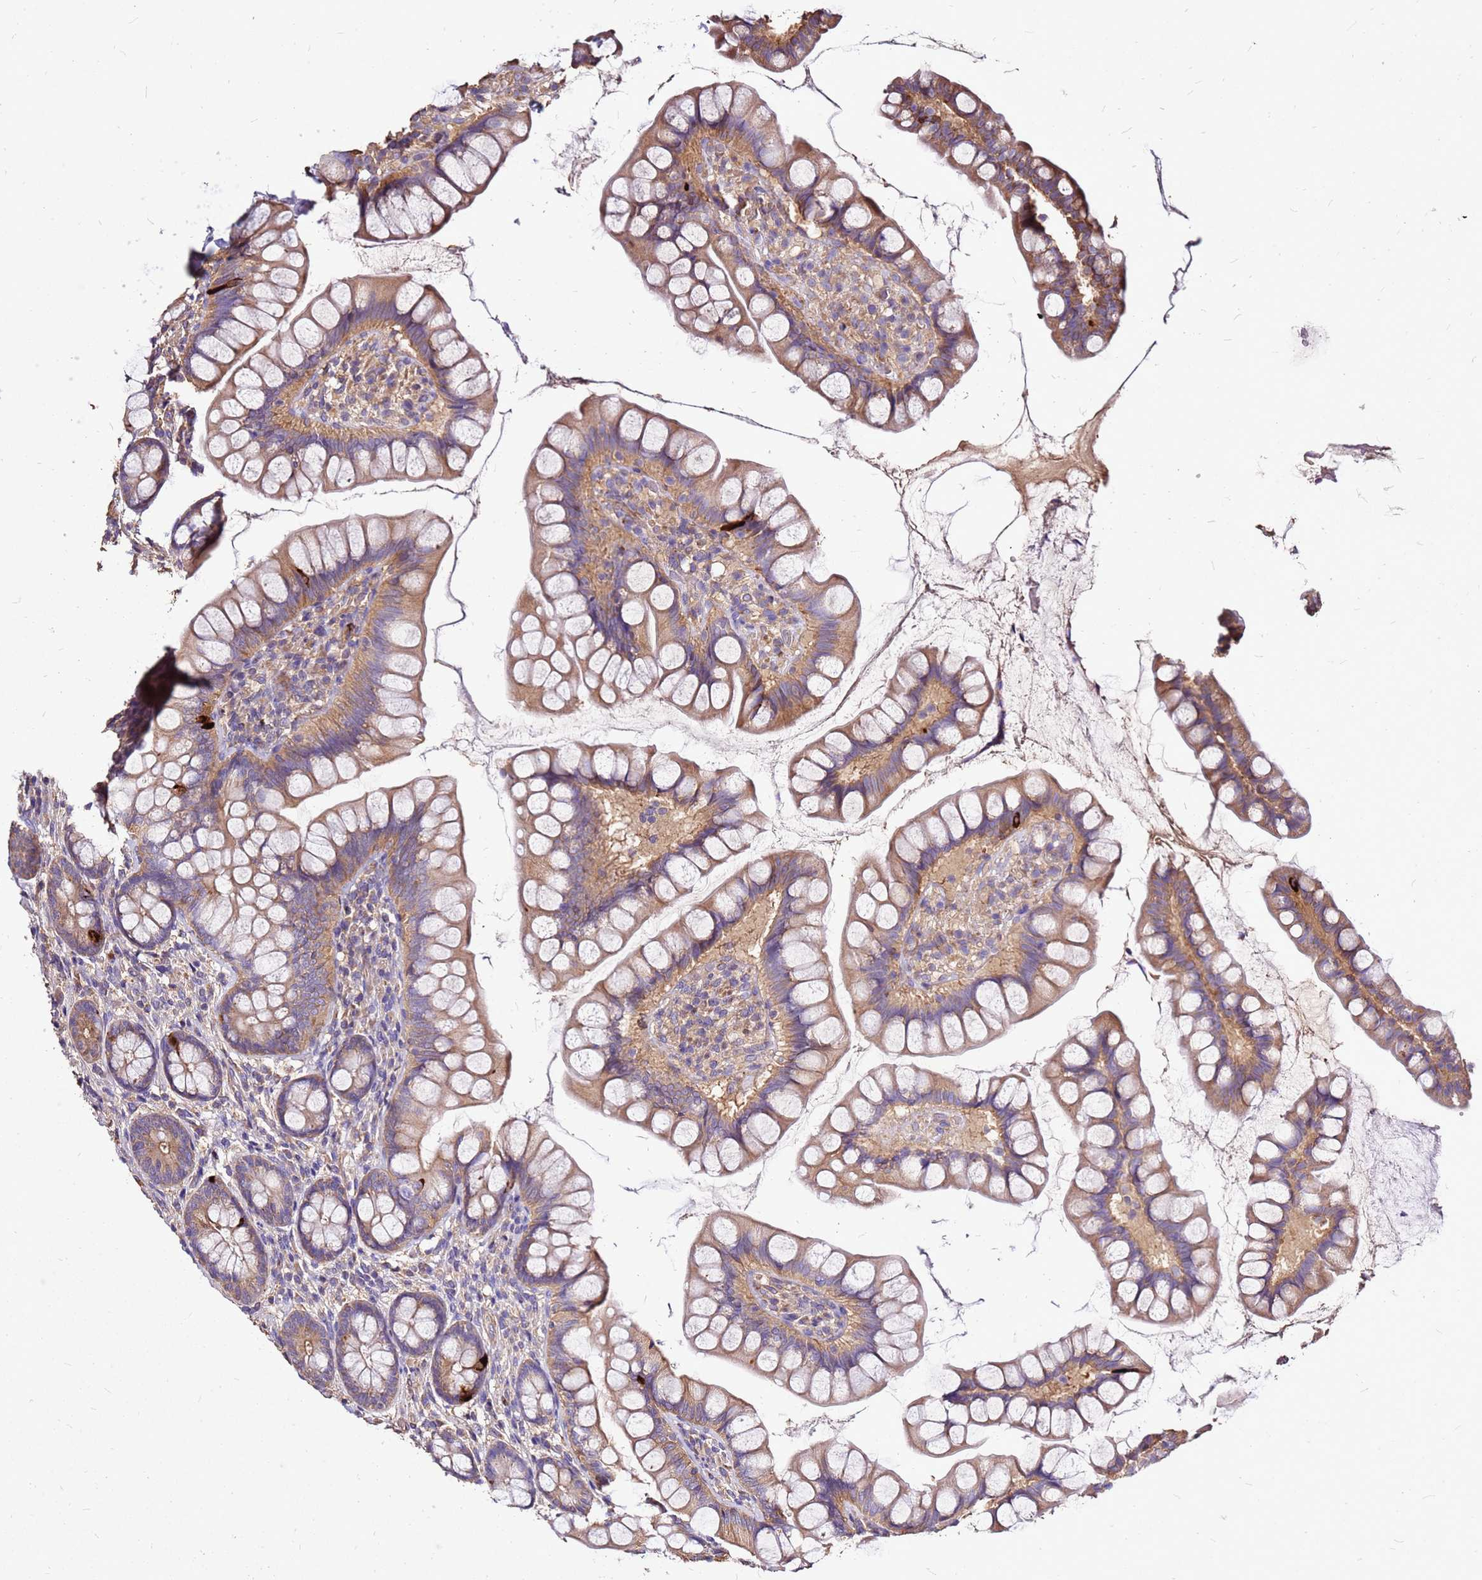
{"staining": {"intensity": "strong", "quantity": "<25%", "location": "cytoplasmic/membranous"}, "tissue": "small intestine", "cell_type": "Glandular cells", "image_type": "normal", "snomed": [{"axis": "morphology", "description": "Normal tissue, NOS"}, {"axis": "topography", "description": "Small intestine"}], "caption": "An immunohistochemistry (IHC) micrograph of benign tissue is shown. Protein staining in brown highlights strong cytoplasmic/membranous positivity in small intestine within glandular cells. (Brightfield microscopy of DAB IHC at high magnification).", "gene": "EXD3", "patient": {"sex": "male", "age": 70}}